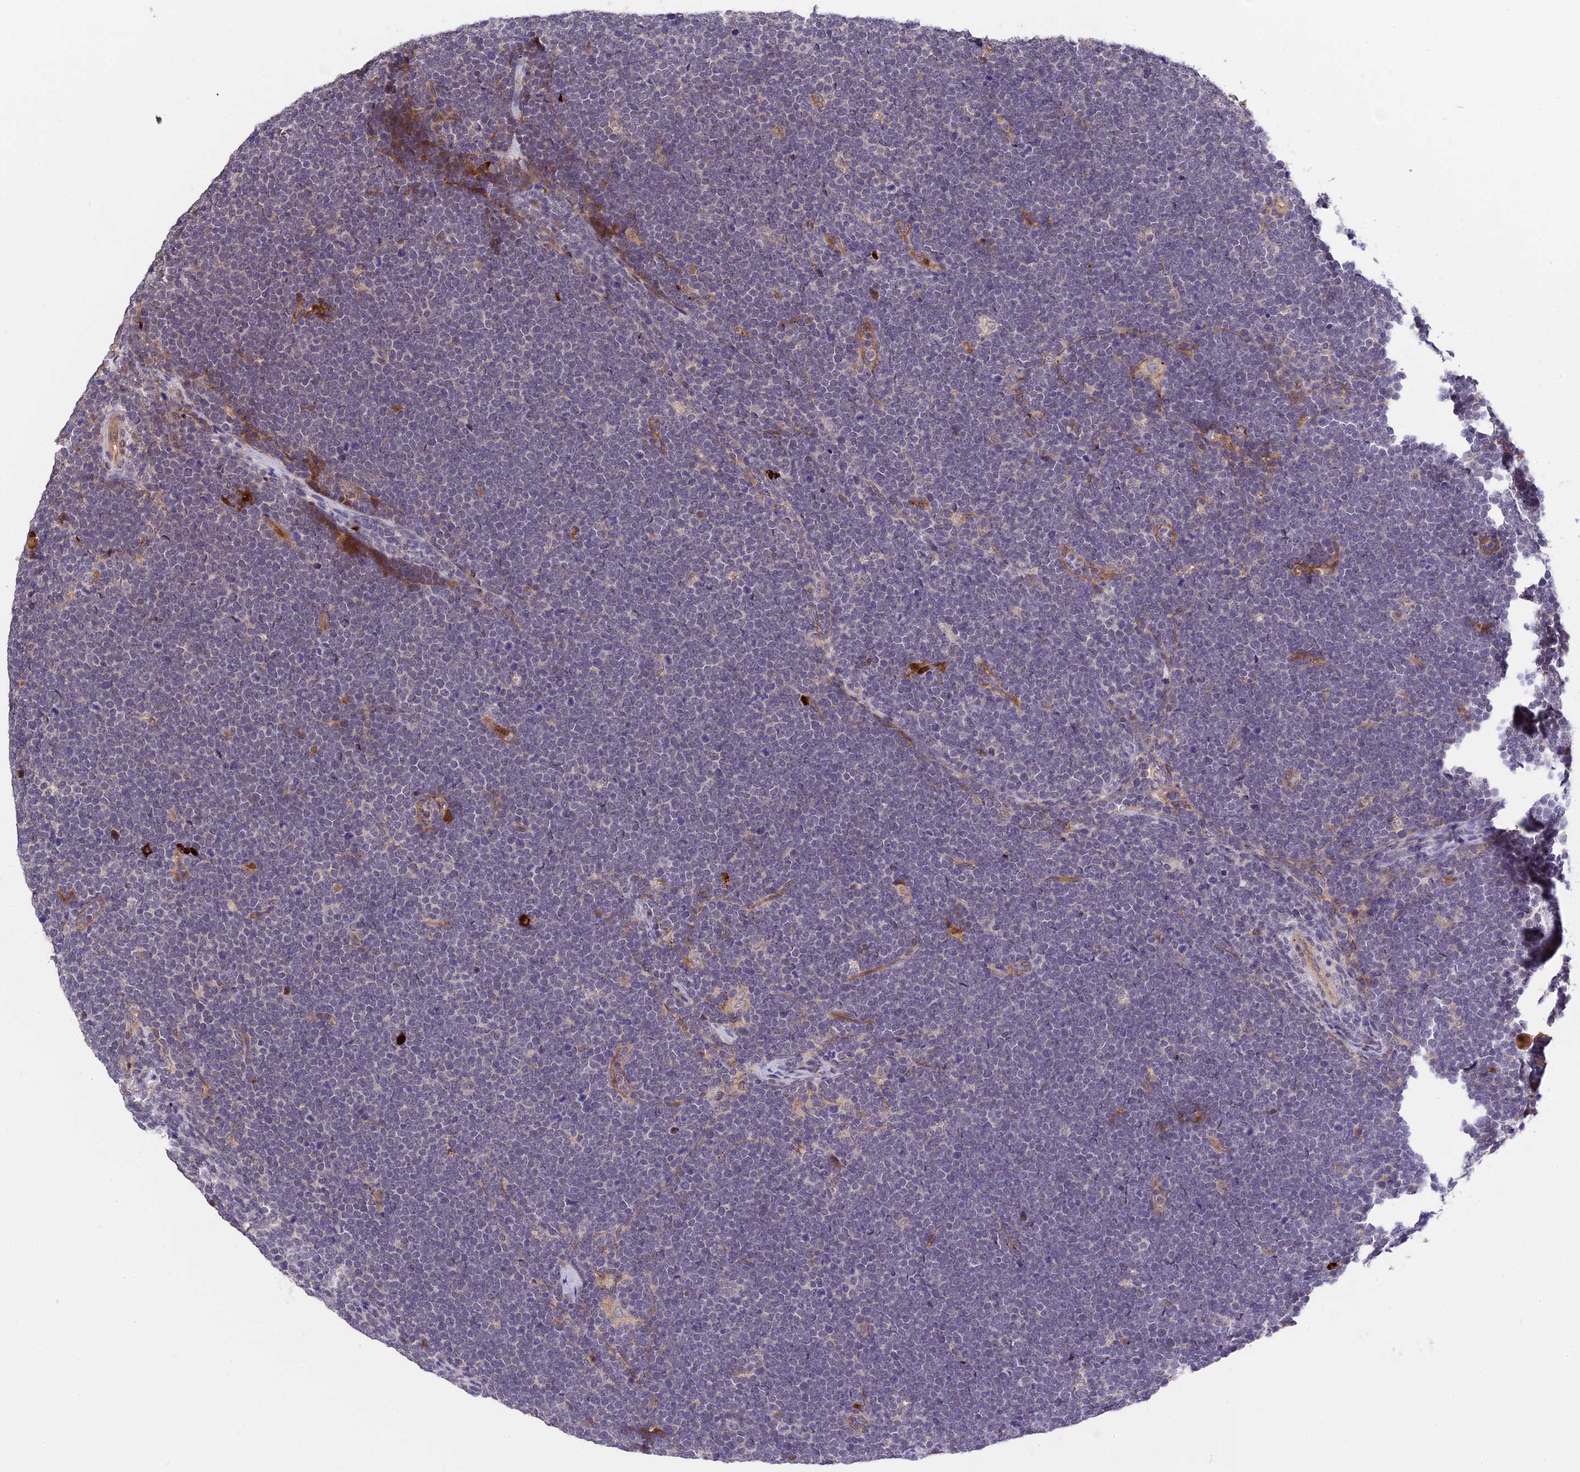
{"staining": {"intensity": "negative", "quantity": "none", "location": "none"}, "tissue": "lymphoma", "cell_type": "Tumor cells", "image_type": "cancer", "snomed": [{"axis": "morphology", "description": "Malignant lymphoma, non-Hodgkin's type, High grade"}, {"axis": "topography", "description": "Lymph node"}], "caption": "Image shows no protein expression in tumor cells of lymphoma tissue.", "gene": "MFSD2A", "patient": {"sex": "male", "age": 13}}